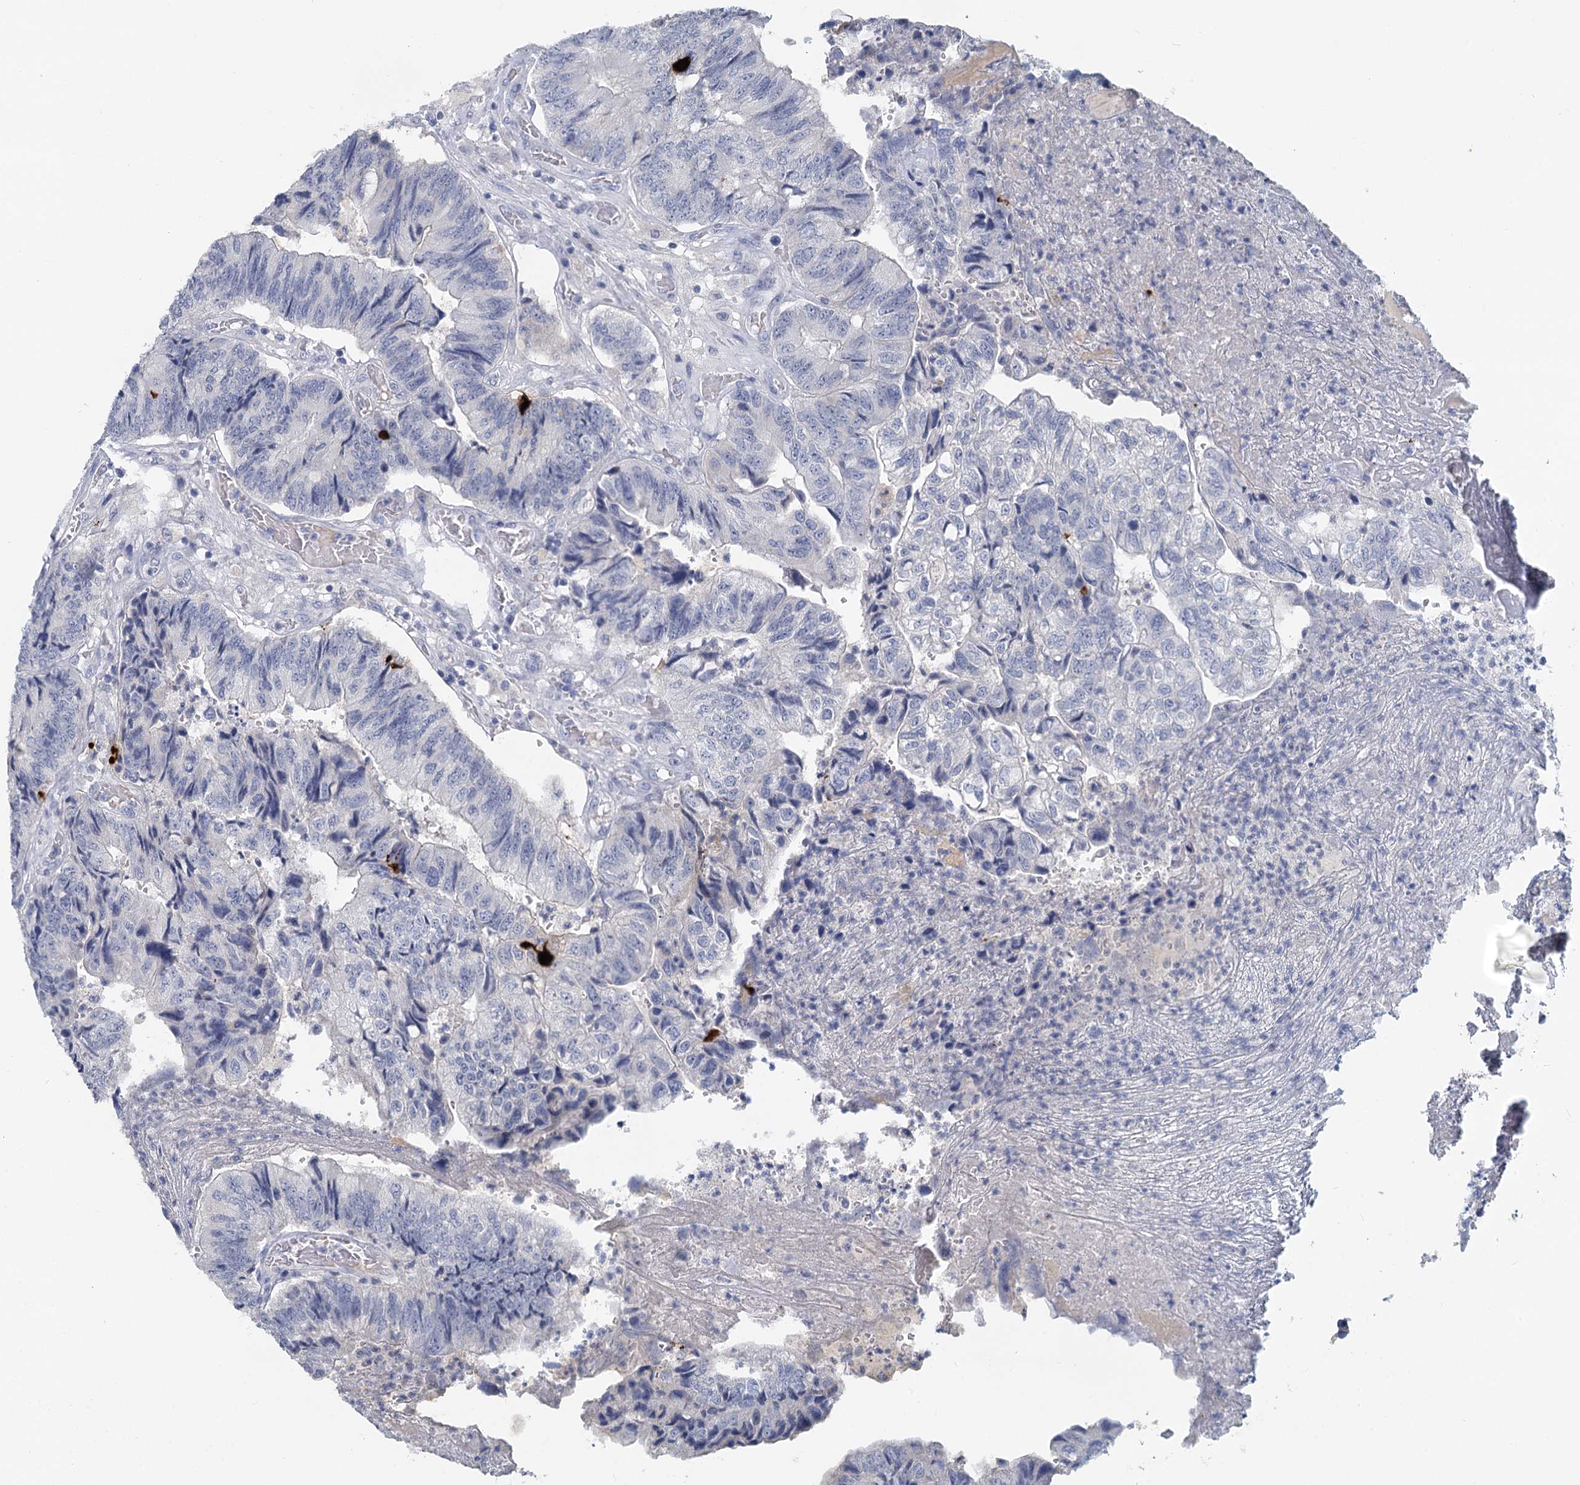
{"staining": {"intensity": "negative", "quantity": "none", "location": "none"}, "tissue": "colorectal cancer", "cell_type": "Tumor cells", "image_type": "cancer", "snomed": [{"axis": "morphology", "description": "Adenocarcinoma, NOS"}, {"axis": "topography", "description": "Colon"}], "caption": "Protein analysis of colorectal cancer reveals no significant positivity in tumor cells.", "gene": "CHGA", "patient": {"sex": "female", "age": 67}}